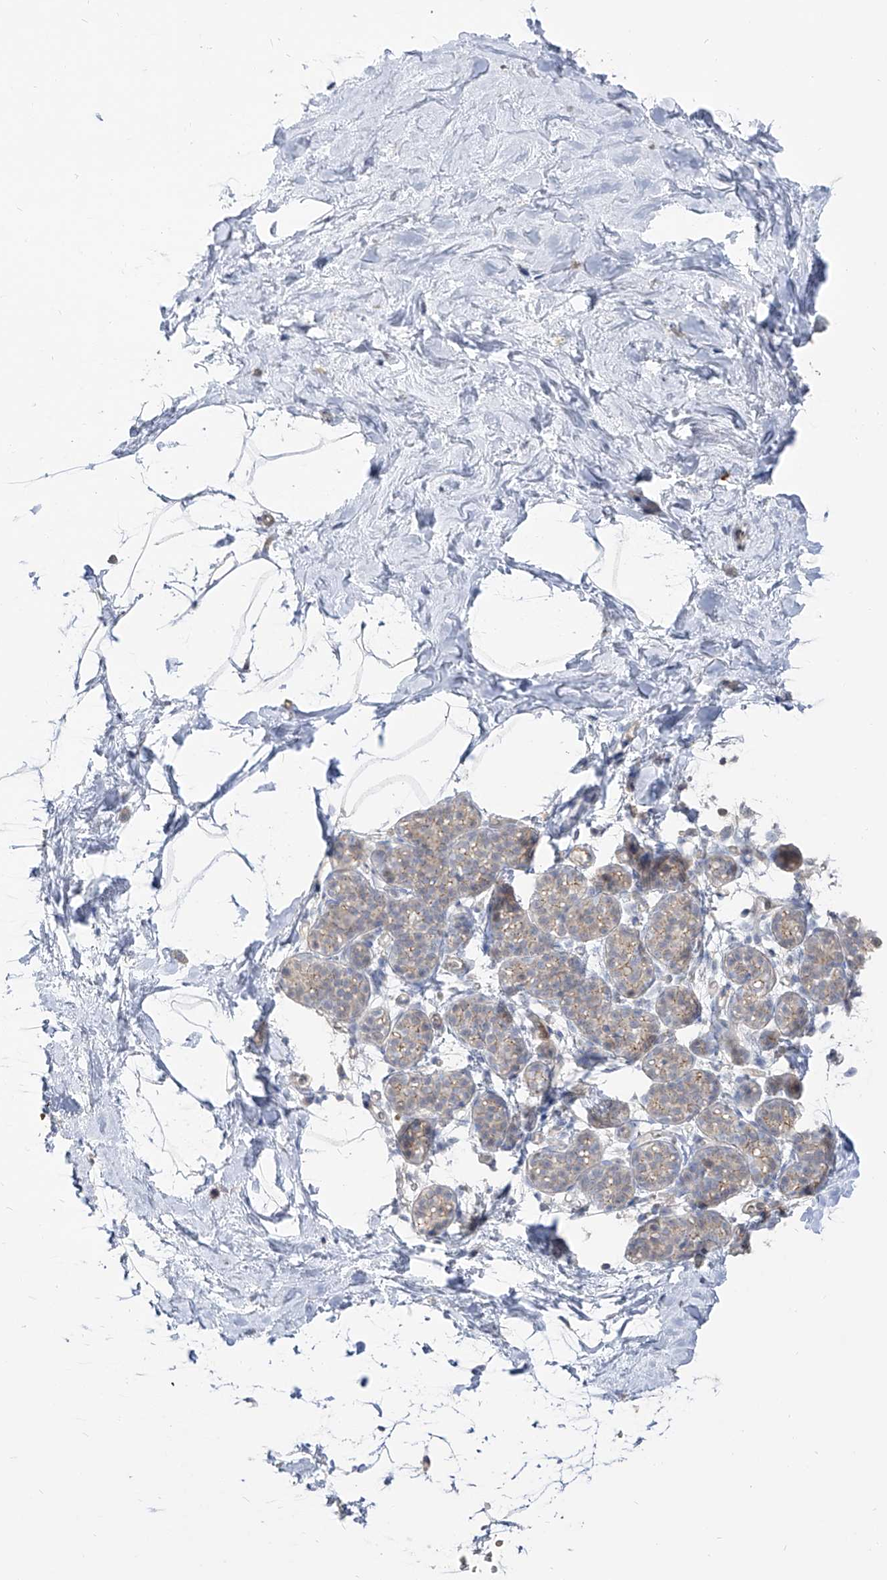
{"staining": {"intensity": "weak", "quantity": "<25%", "location": "cytoplasmic/membranous"}, "tissue": "breast", "cell_type": "Adipocytes", "image_type": "normal", "snomed": [{"axis": "morphology", "description": "Normal tissue, NOS"}, {"axis": "topography", "description": "Breast"}], "caption": "A photomicrograph of breast stained for a protein shows no brown staining in adipocytes. (Immunohistochemistry, brightfield microscopy, high magnification).", "gene": "ZNF227", "patient": {"sex": "female", "age": 62}}